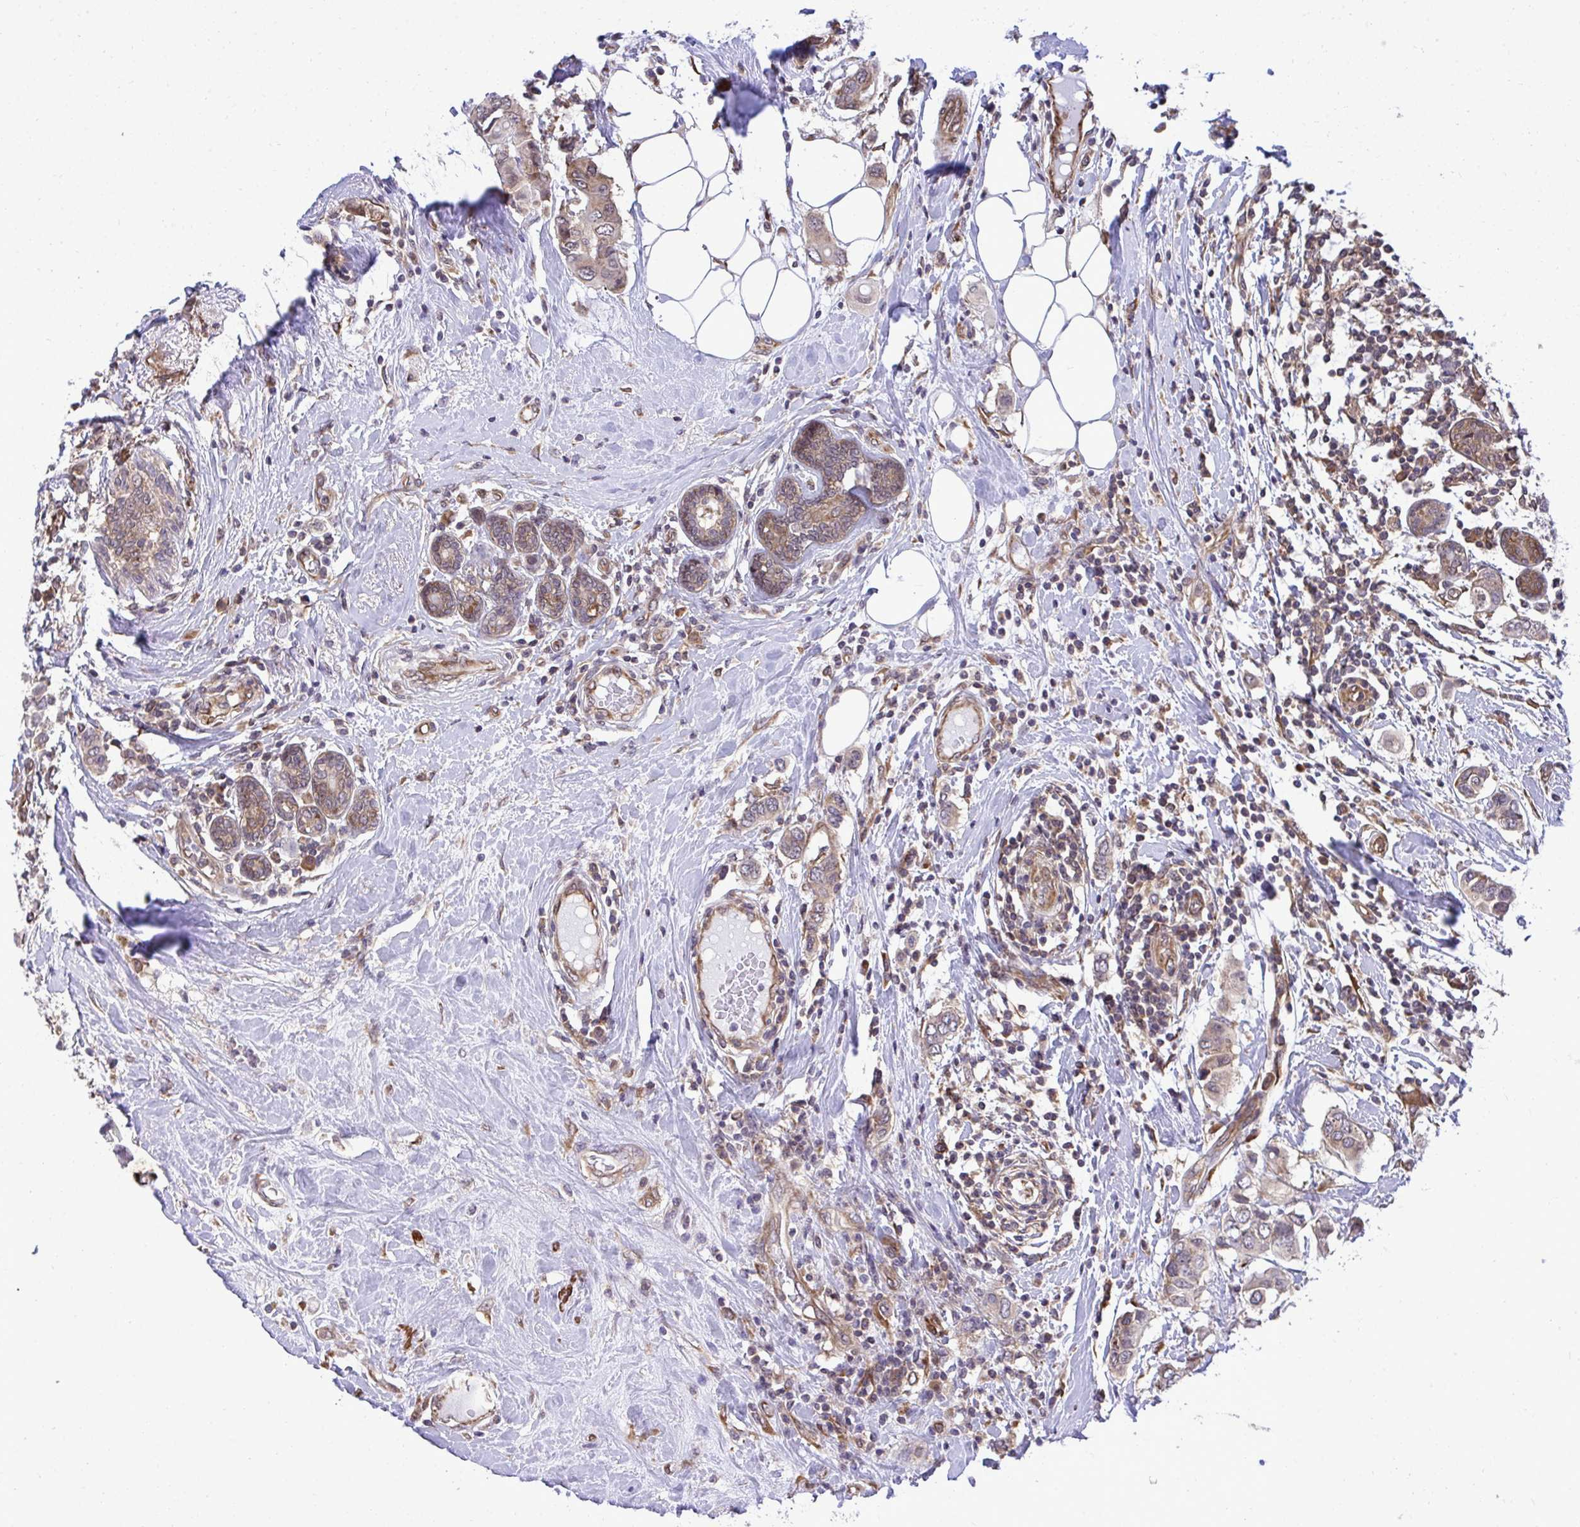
{"staining": {"intensity": "moderate", "quantity": ">75%", "location": "cytoplasmic/membranous"}, "tissue": "breast cancer", "cell_type": "Tumor cells", "image_type": "cancer", "snomed": [{"axis": "morphology", "description": "Lobular carcinoma"}, {"axis": "topography", "description": "Breast"}], "caption": "Immunohistochemistry histopathology image of breast cancer (lobular carcinoma) stained for a protein (brown), which exhibits medium levels of moderate cytoplasmic/membranous staining in approximately >75% of tumor cells.", "gene": "RPS15", "patient": {"sex": "female", "age": 51}}